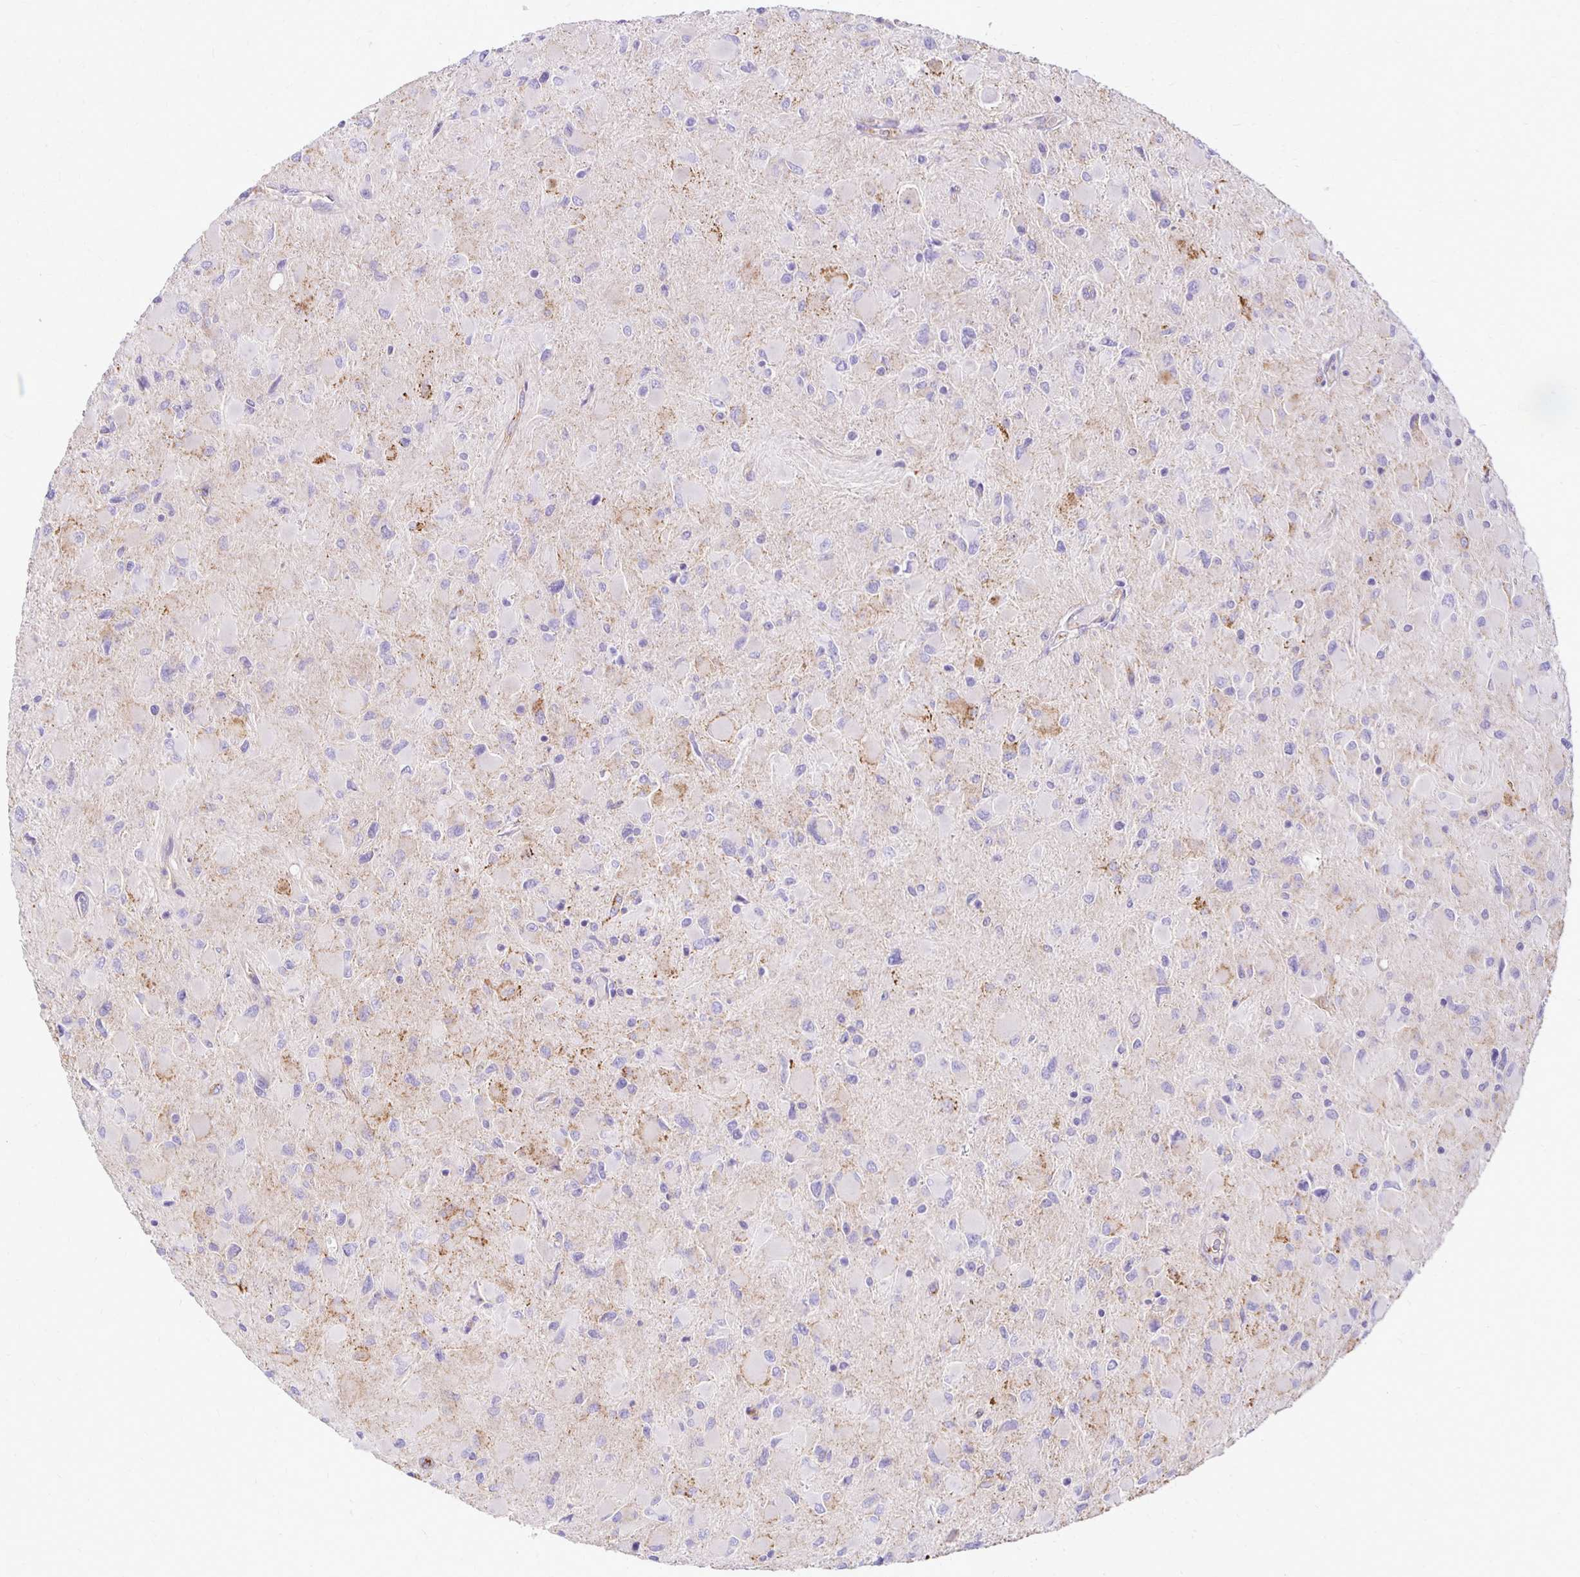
{"staining": {"intensity": "negative", "quantity": "none", "location": "none"}, "tissue": "glioma", "cell_type": "Tumor cells", "image_type": "cancer", "snomed": [{"axis": "morphology", "description": "Glioma, malignant, High grade"}, {"axis": "topography", "description": "Cerebral cortex"}], "caption": "The micrograph reveals no staining of tumor cells in glioma. (DAB IHC with hematoxylin counter stain).", "gene": "TTYH1", "patient": {"sex": "female", "age": 36}}